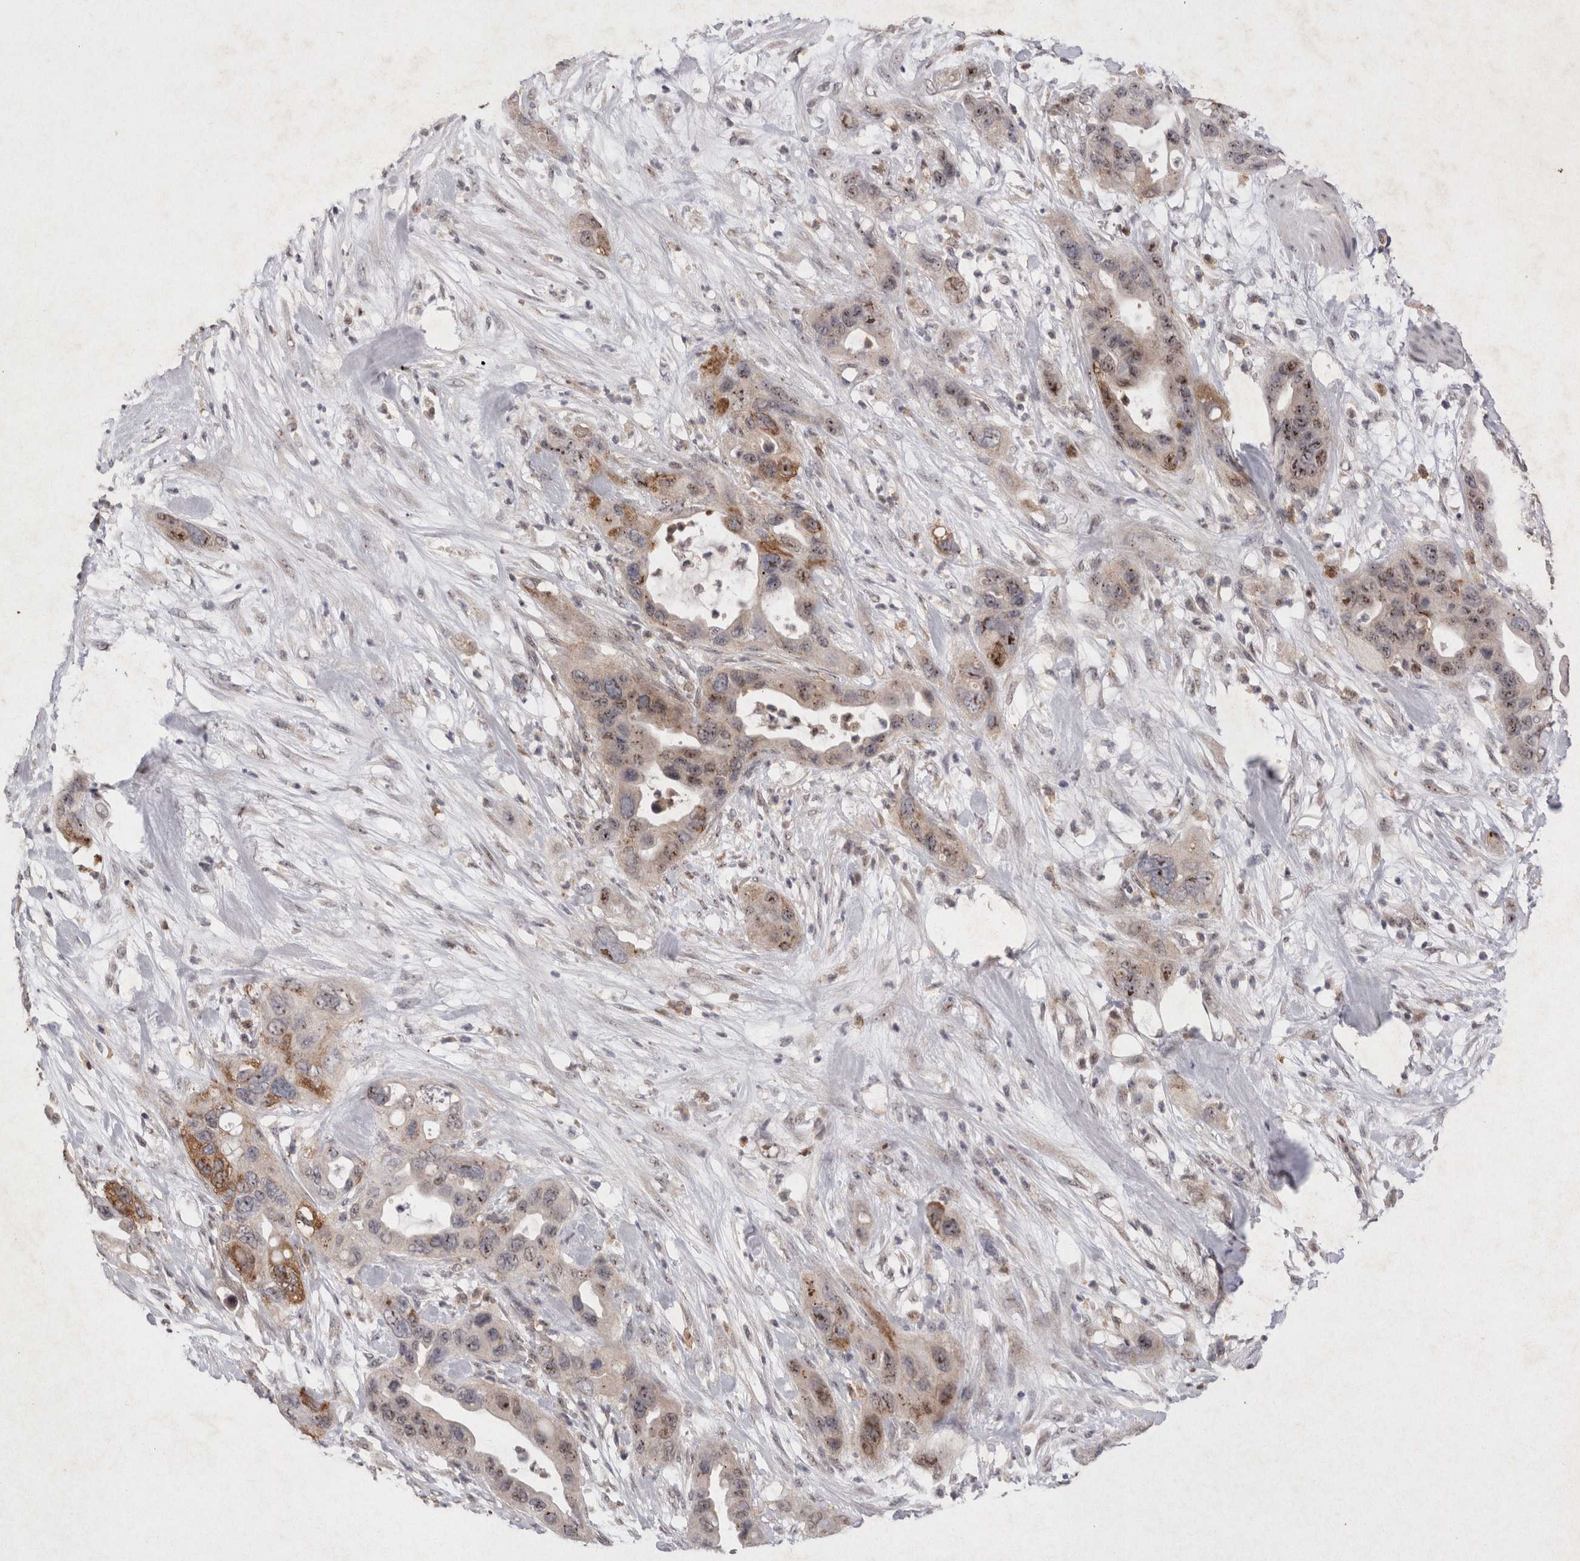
{"staining": {"intensity": "moderate", "quantity": ">75%", "location": "cytoplasmic/membranous,nuclear"}, "tissue": "pancreatic cancer", "cell_type": "Tumor cells", "image_type": "cancer", "snomed": [{"axis": "morphology", "description": "Adenocarcinoma, NOS"}, {"axis": "topography", "description": "Pancreas"}], "caption": "This photomicrograph reveals IHC staining of human pancreatic cancer, with medium moderate cytoplasmic/membranous and nuclear expression in about >75% of tumor cells.", "gene": "STK11", "patient": {"sex": "female", "age": 71}}